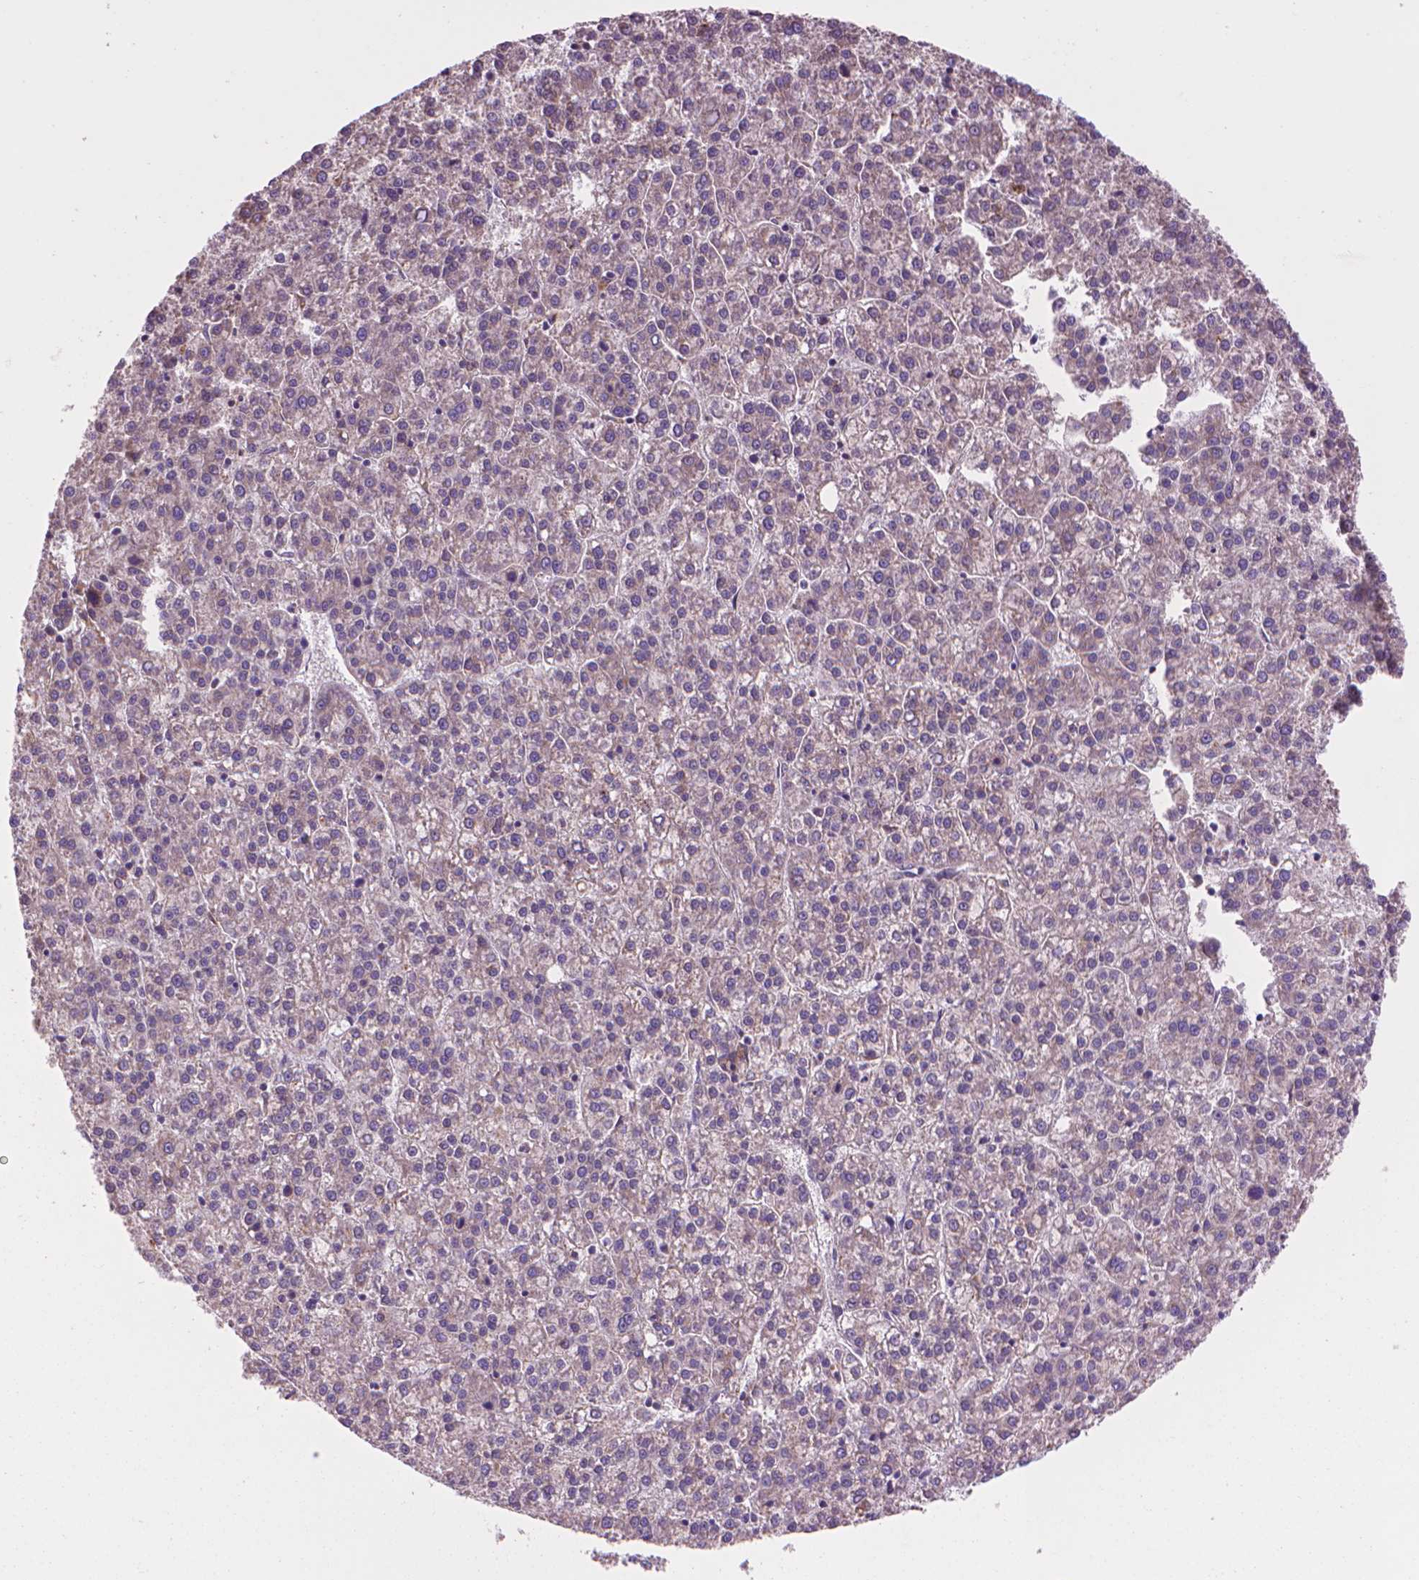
{"staining": {"intensity": "negative", "quantity": "none", "location": "none"}, "tissue": "liver cancer", "cell_type": "Tumor cells", "image_type": "cancer", "snomed": [{"axis": "morphology", "description": "Carcinoma, Hepatocellular, NOS"}, {"axis": "topography", "description": "Liver"}], "caption": "Immunohistochemistry (IHC) histopathology image of liver hepatocellular carcinoma stained for a protein (brown), which demonstrates no expression in tumor cells.", "gene": "GLB1", "patient": {"sex": "female", "age": 58}}